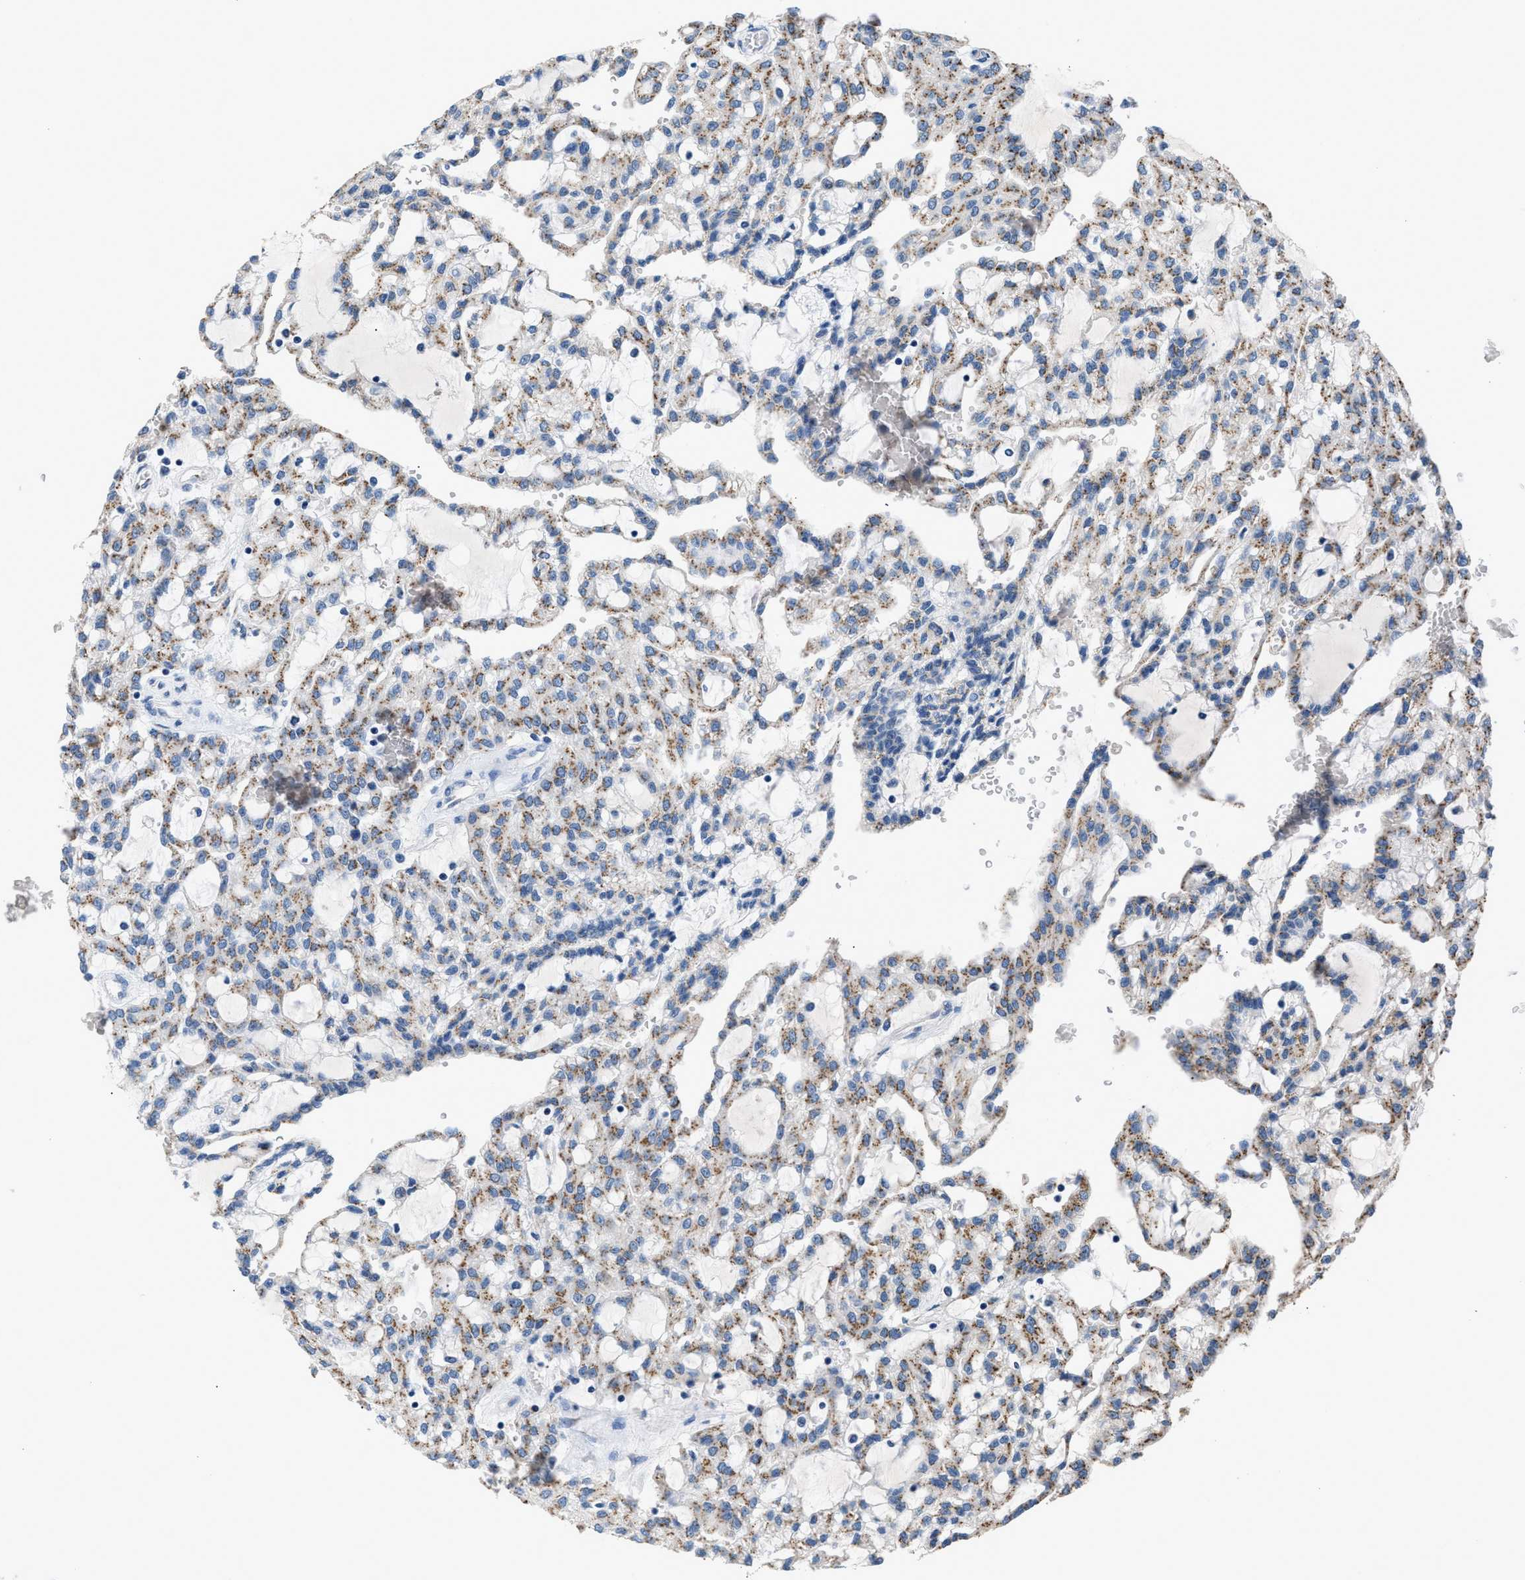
{"staining": {"intensity": "moderate", "quantity": ">75%", "location": "cytoplasmic/membranous"}, "tissue": "renal cancer", "cell_type": "Tumor cells", "image_type": "cancer", "snomed": [{"axis": "morphology", "description": "Adenocarcinoma, NOS"}, {"axis": "topography", "description": "Kidney"}], "caption": "Tumor cells display medium levels of moderate cytoplasmic/membranous staining in about >75% of cells in human renal cancer (adenocarcinoma).", "gene": "GOLM1", "patient": {"sex": "male", "age": 63}}